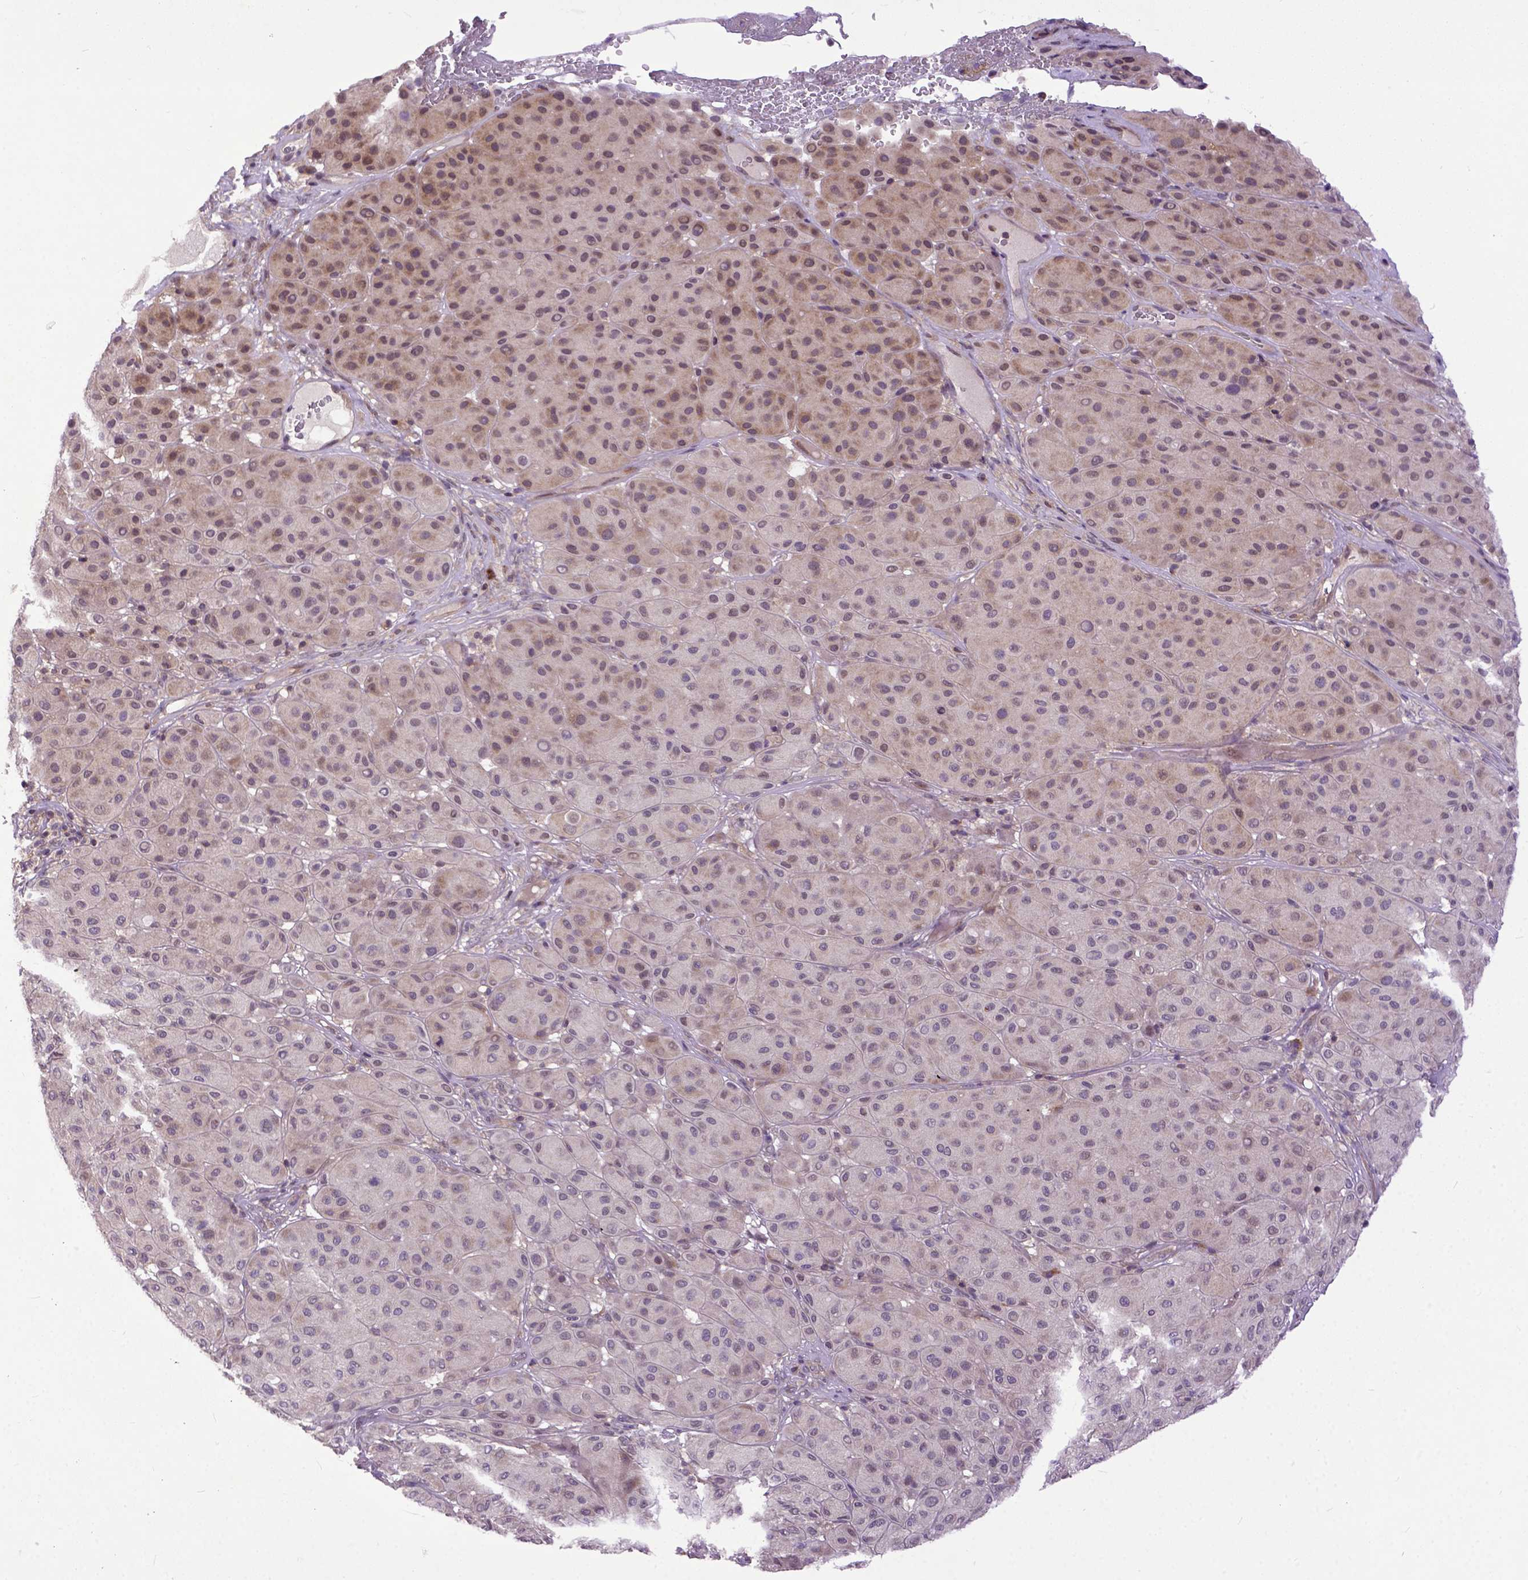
{"staining": {"intensity": "moderate", "quantity": "25%-75%", "location": "cytoplasmic/membranous"}, "tissue": "melanoma", "cell_type": "Tumor cells", "image_type": "cancer", "snomed": [{"axis": "morphology", "description": "Malignant melanoma, Metastatic site"}, {"axis": "topography", "description": "Smooth muscle"}], "caption": "Melanoma tissue shows moderate cytoplasmic/membranous positivity in about 25%-75% of tumor cells", "gene": "CPNE1", "patient": {"sex": "male", "age": 41}}